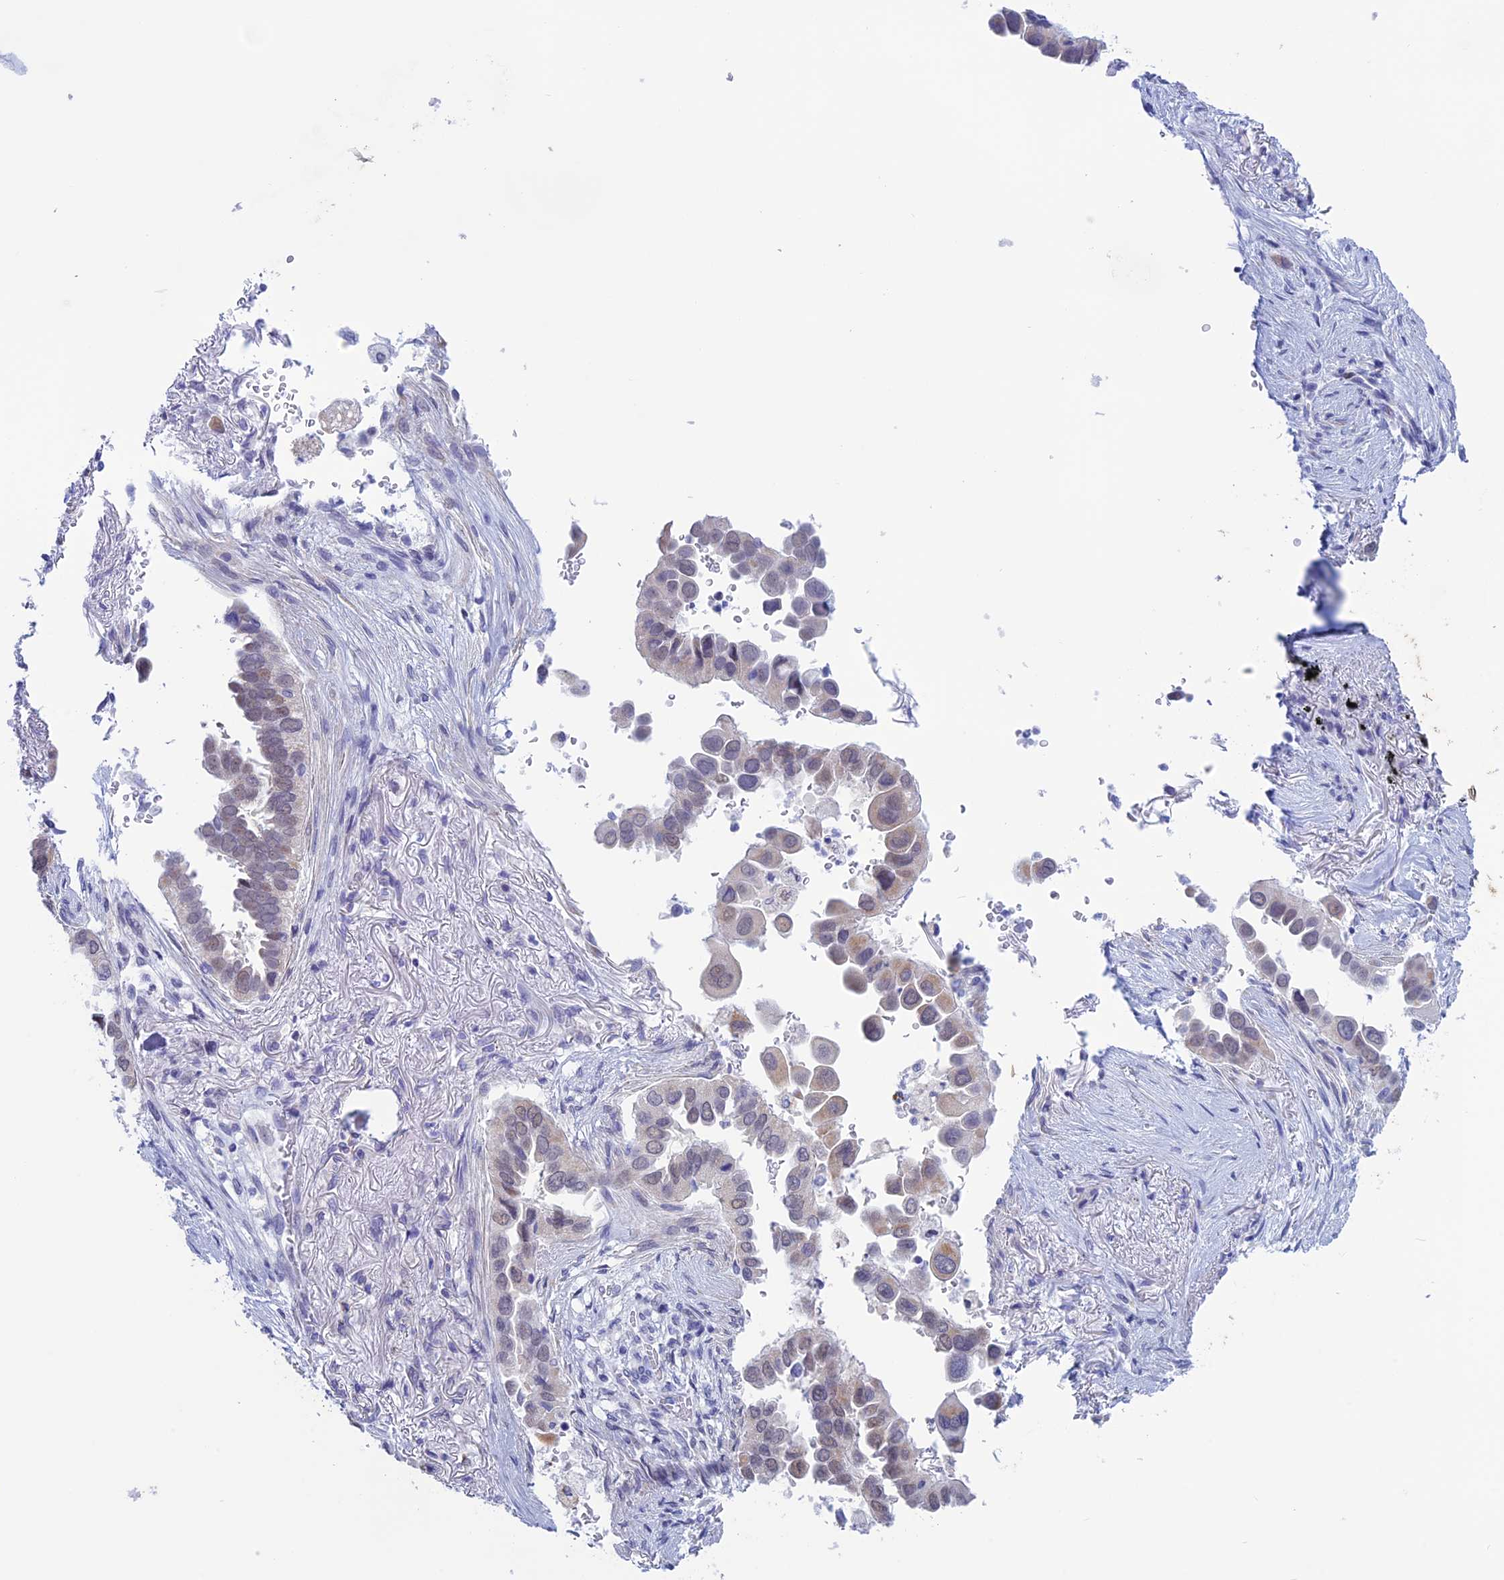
{"staining": {"intensity": "weak", "quantity": "<25%", "location": "cytoplasmic/membranous,nuclear"}, "tissue": "lung cancer", "cell_type": "Tumor cells", "image_type": "cancer", "snomed": [{"axis": "morphology", "description": "Adenocarcinoma, NOS"}, {"axis": "topography", "description": "Lung"}], "caption": "High magnification brightfield microscopy of adenocarcinoma (lung) stained with DAB (3,3'-diaminobenzidine) (brown) and counterstained with hematoxylin (blue): tumor cells show no significant expression. Brightfield microscopy of IHC stained with DAB (brown) and hematoxylin (blue), captured at high magnification.", "gene": "LHFPL2", "patient": {"sex": "female", "age": 76}}